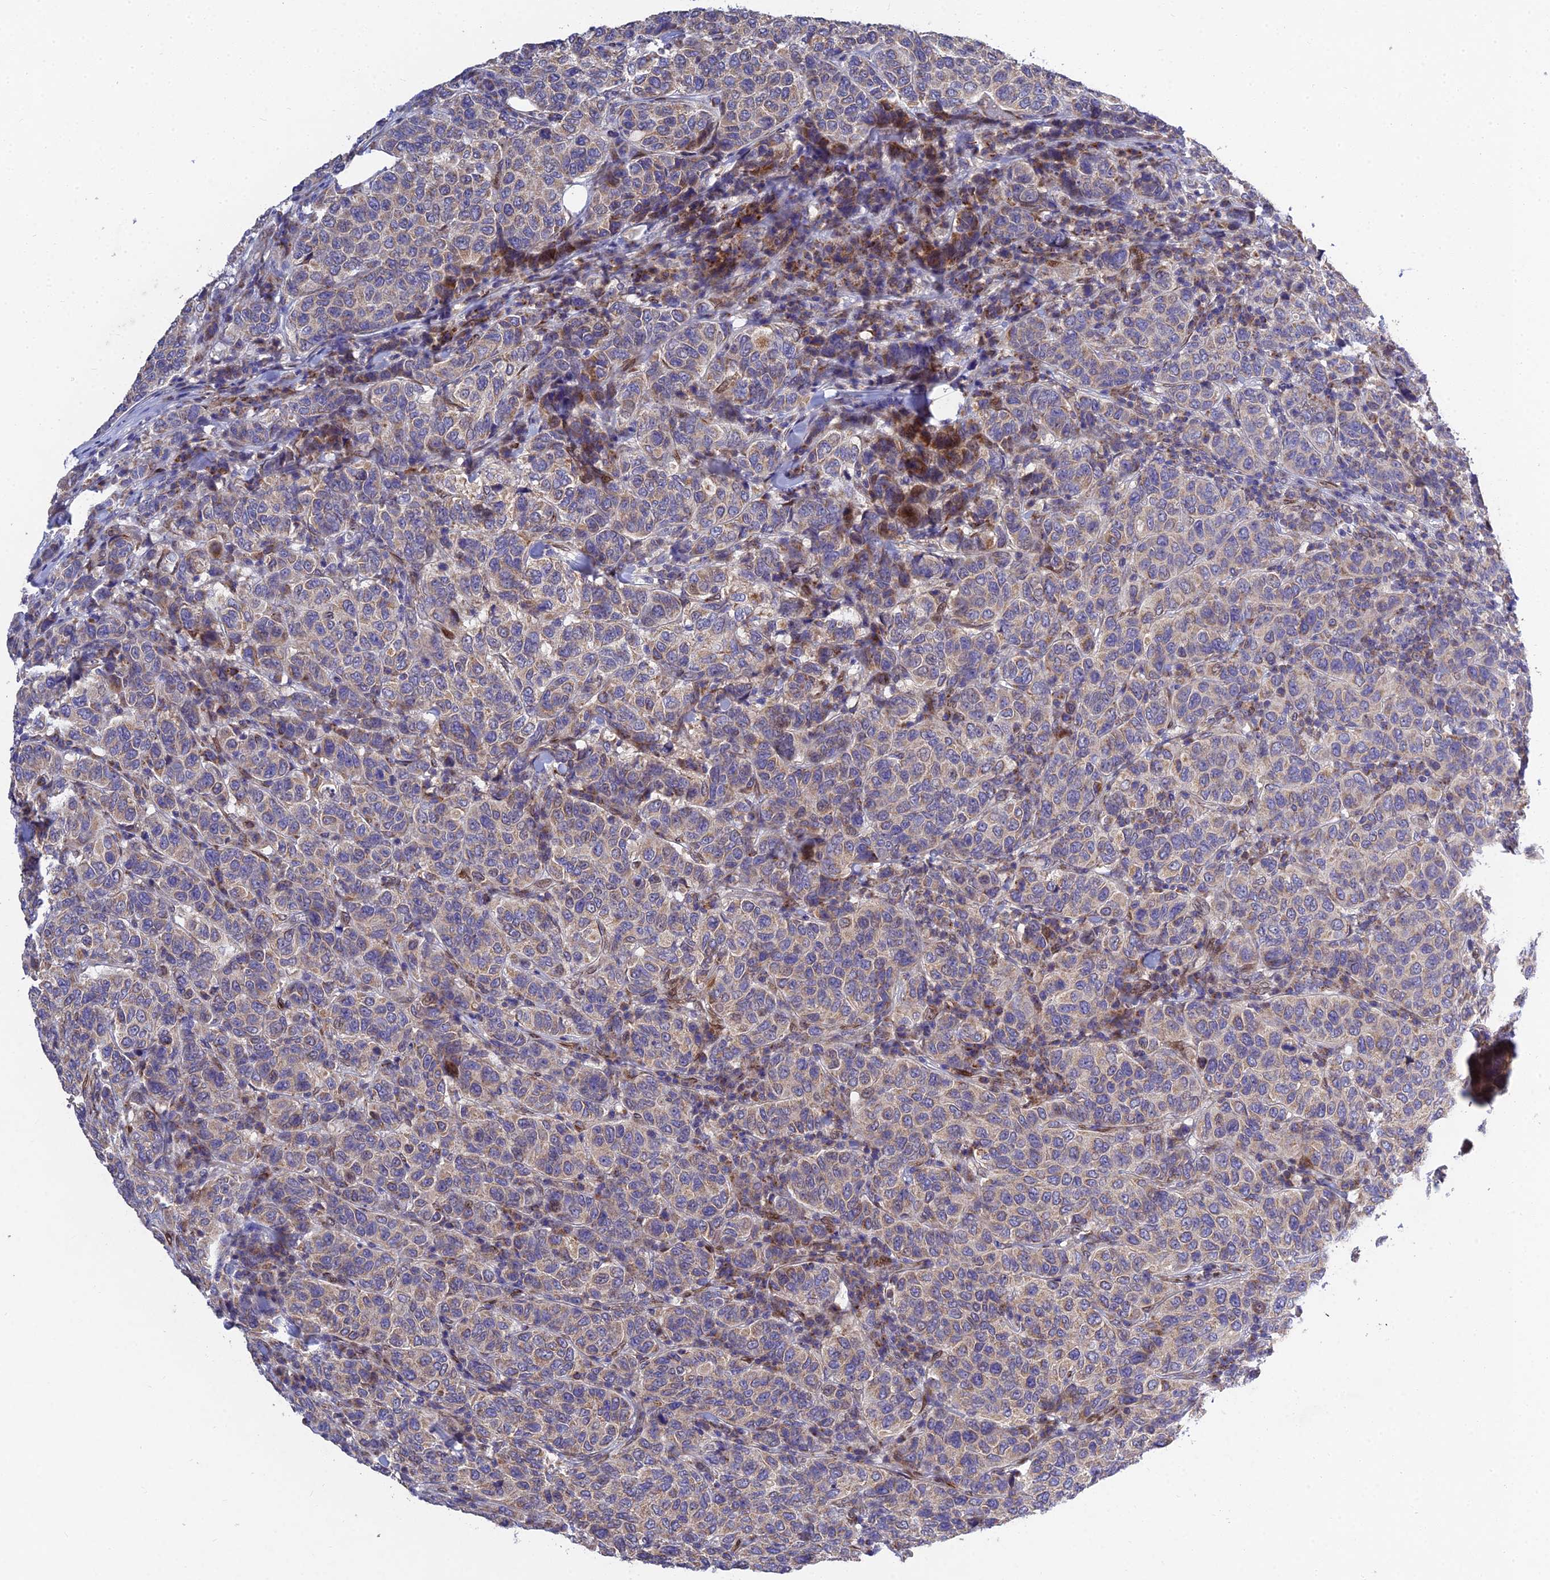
{"staining": {"intensity": "weak", "quantity": "25%-75%", "location": "cytoplasmic/membranous"}, "tissue": "breast cancer", "cell_type": "Tumor cells", "image_type": "cancer", "snomed": [{"axis": "morphology", "description": "Duct carcinoma"}, {"axis": "topography", "description": "Breast"}], "caption": "Brown immunohistochemical staining in human intraductal carcinoma (breast) demonstrates weak cytoplasmic/membranous staining in approximately 25%-75% of tumor cells. (Stains: DAB (3,3'-diaminobenzidine) in brown, nuclei in blue, Microscopy: brightfield microscopy at high magnification).", "gene": "MGAT2", "patient": {"sex": "female", "age": 55}}